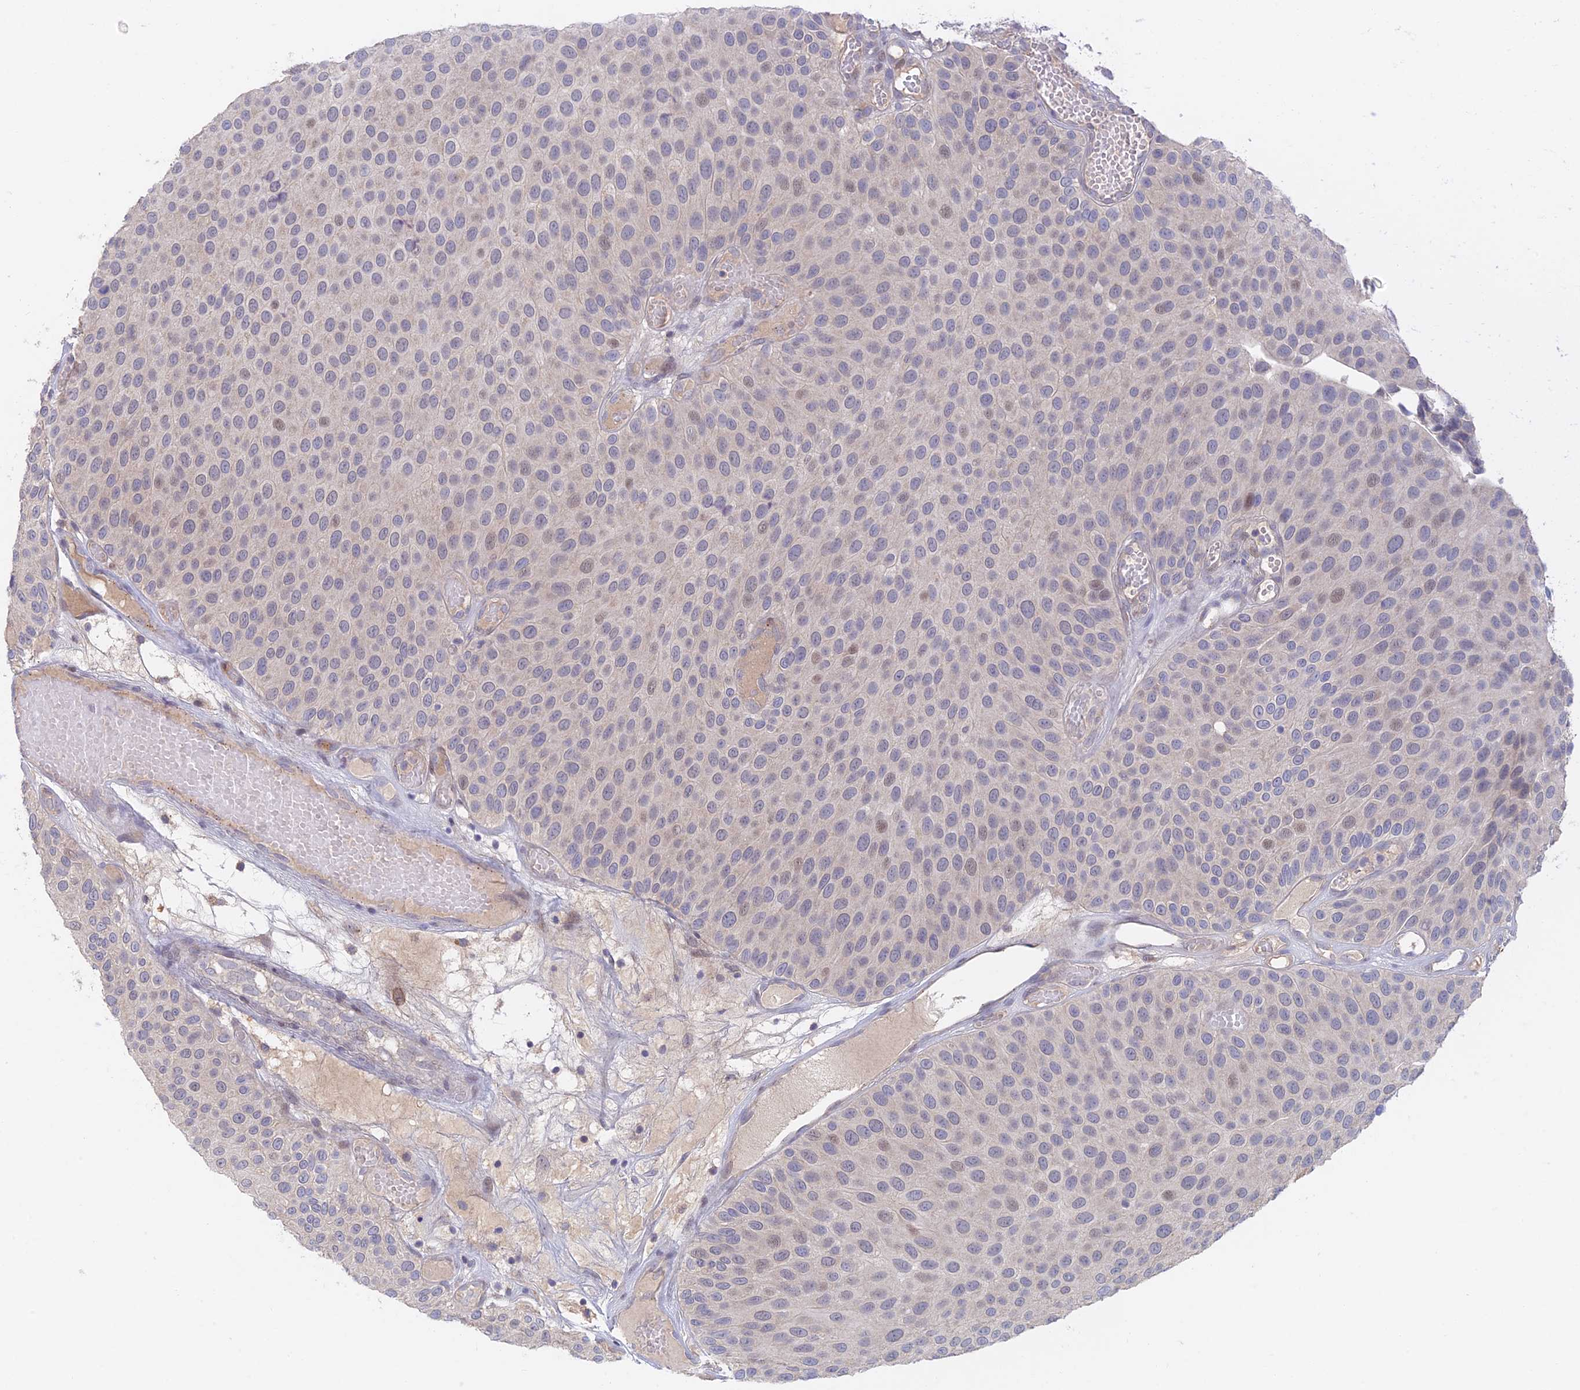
{"staining": {"intensity": "moderate", "quantity": "<25%", "location": "nuclear"}, "tissue": "urothelial cancer", "cell_type": "Tumor cells", "image_type": "cancer", "snomed": [{"axis": "morphology", "description": "Urothelial carcinoma, Low grade"}, {"axis": "topography", "description": "Urinary bladder"}], "caption": "About <25% of tumor cells in human urothelial cancer reveal moderate nuclear protein staining as visualized by brown immunohistochemical staining.", "gene": "ZUP1", "patient": {"sex": "male", "age": 89}}